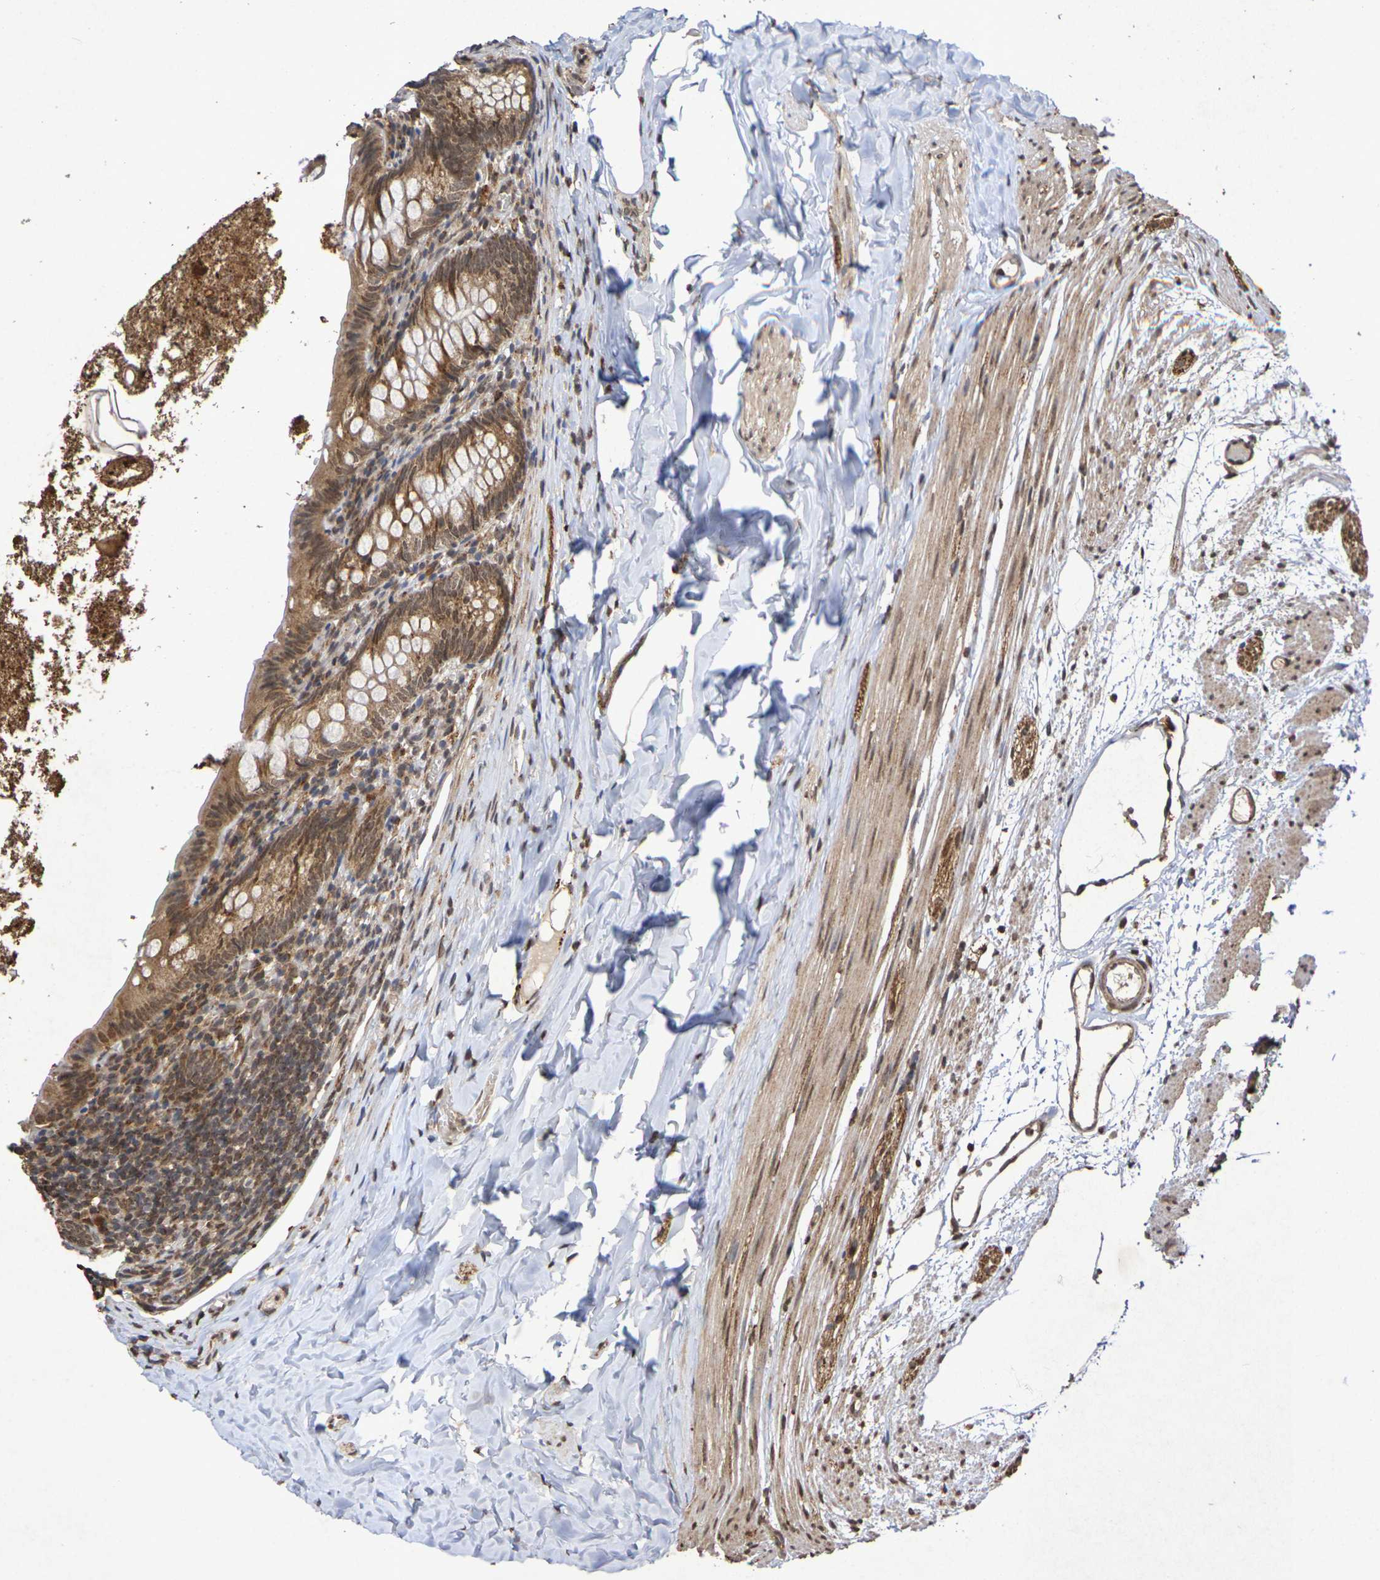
{"staining": {"intensity": "strong", "quantity": ">75%", "location": "cytoplasmic/membranous,nuclear"}, "tissue": "appendix", "cell_type": "Glandular cells", "image_type": "normal", "snomed": [{"axis": "morphology", "description": "Normal tissue, NOS"}, {"axis": "topography", "description": "Appendix"}], "caption": "DAB immunohistochemical staining of benign human appendix demonstrates strong cytoplasmic/membranous,nuclear protein positivity in approximately >75% of glandular cells. (Brightfield microscopy of DAB IHC at high magnification).", "gene": "GUCY1A2", "patient": {"sex": "female", "age": 10}}